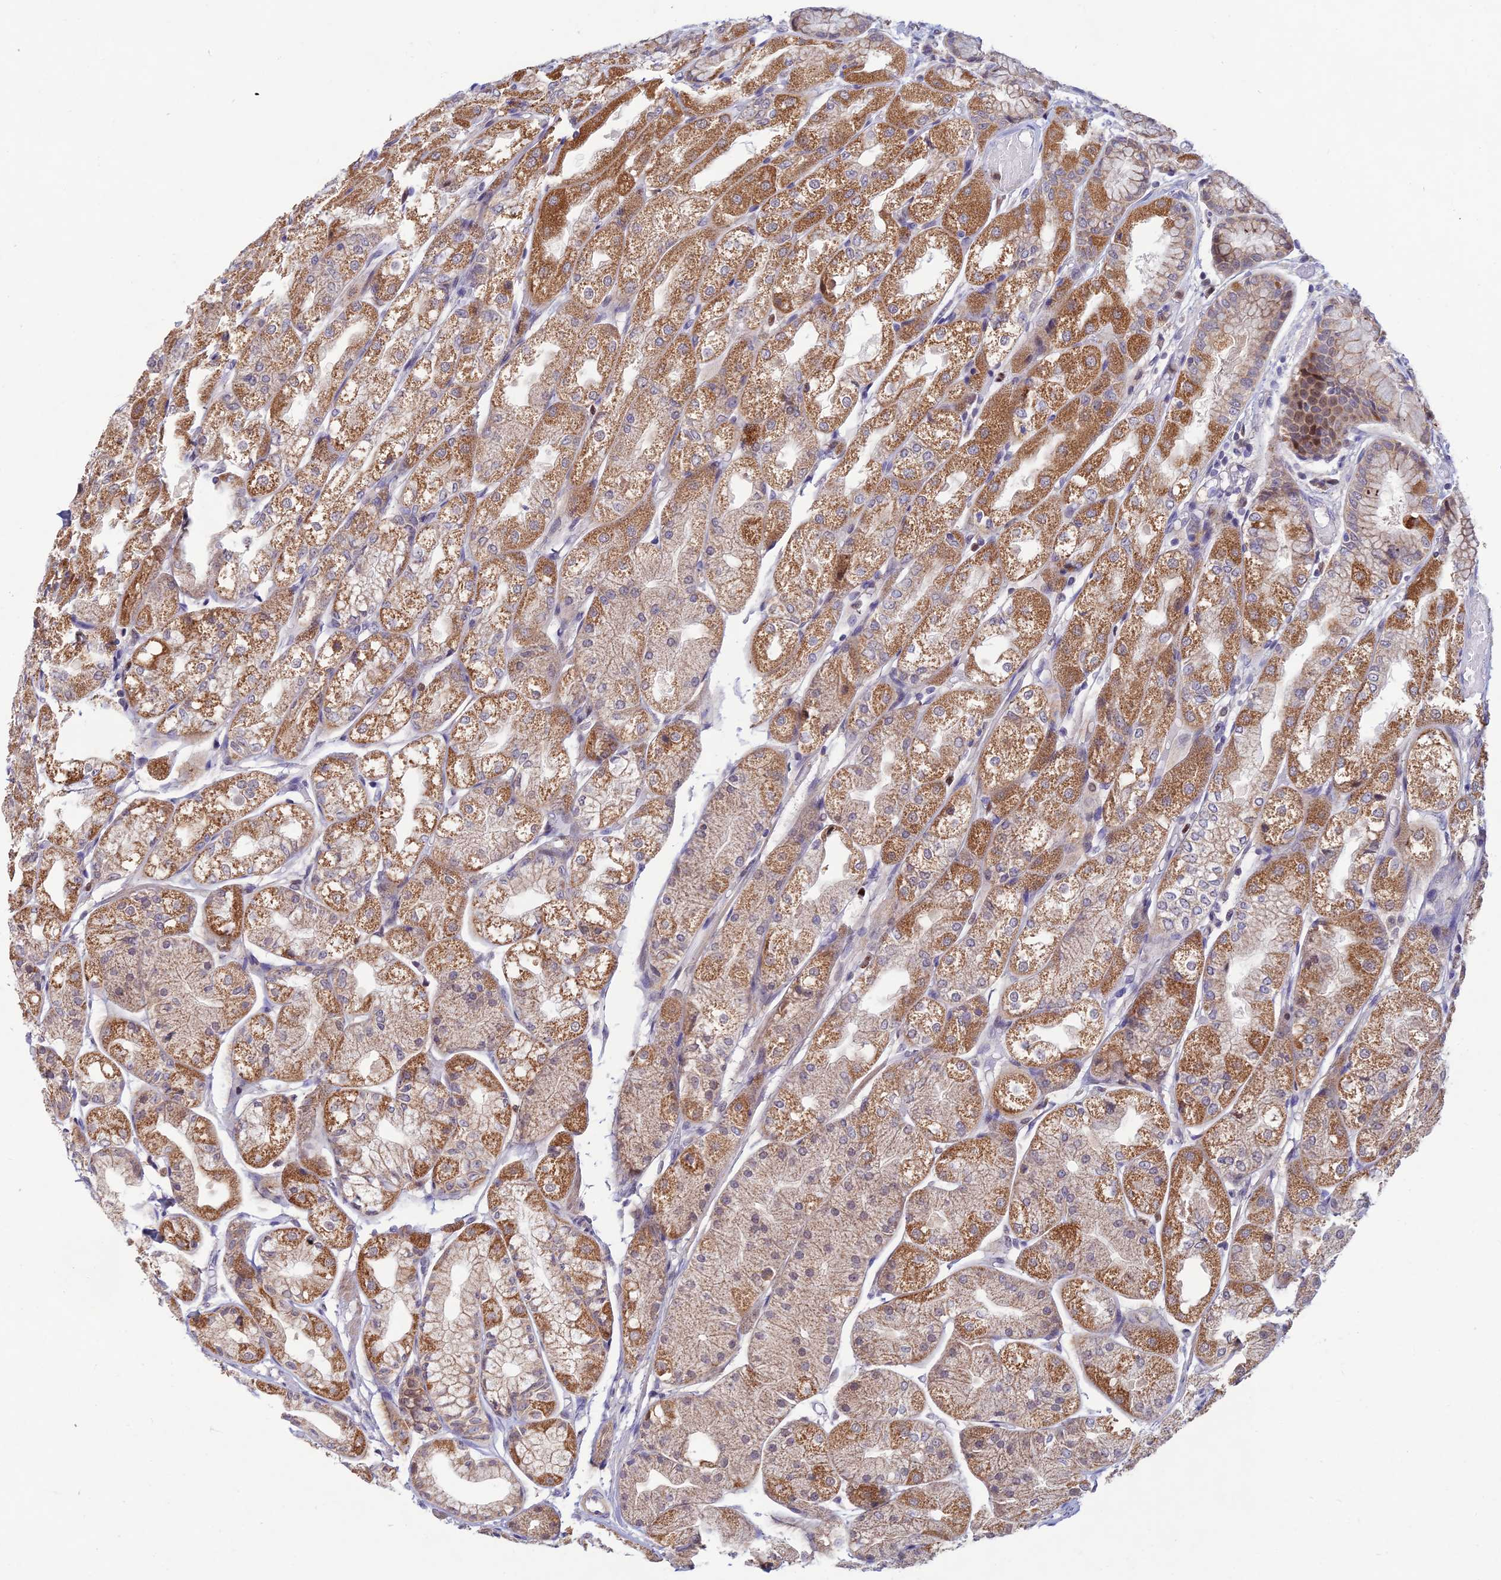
{"staining": {"intensity": "moderate", "quantity": ">75%", "location": "cytoplasmic/membranous,nuclear"}, "tissue": "stomach", "cell_type": "Glandular cells", "image_type": "normal", "snomed": [{"axis": "morphology", "description": "Normal tissue, NOS"}, {"axis": "topography", "description": "Stomach, upper"}], "caption": "Benign stomach displays moderate cytoplasmic/membranous,nuclear positivity in about >75% of glandular cells, visualized by immunohistochemistry. (IHC, brightfield microscopy, high magnification).", "gene": "FASTKD5", "patient": {"sex": "male", "age": 72}}